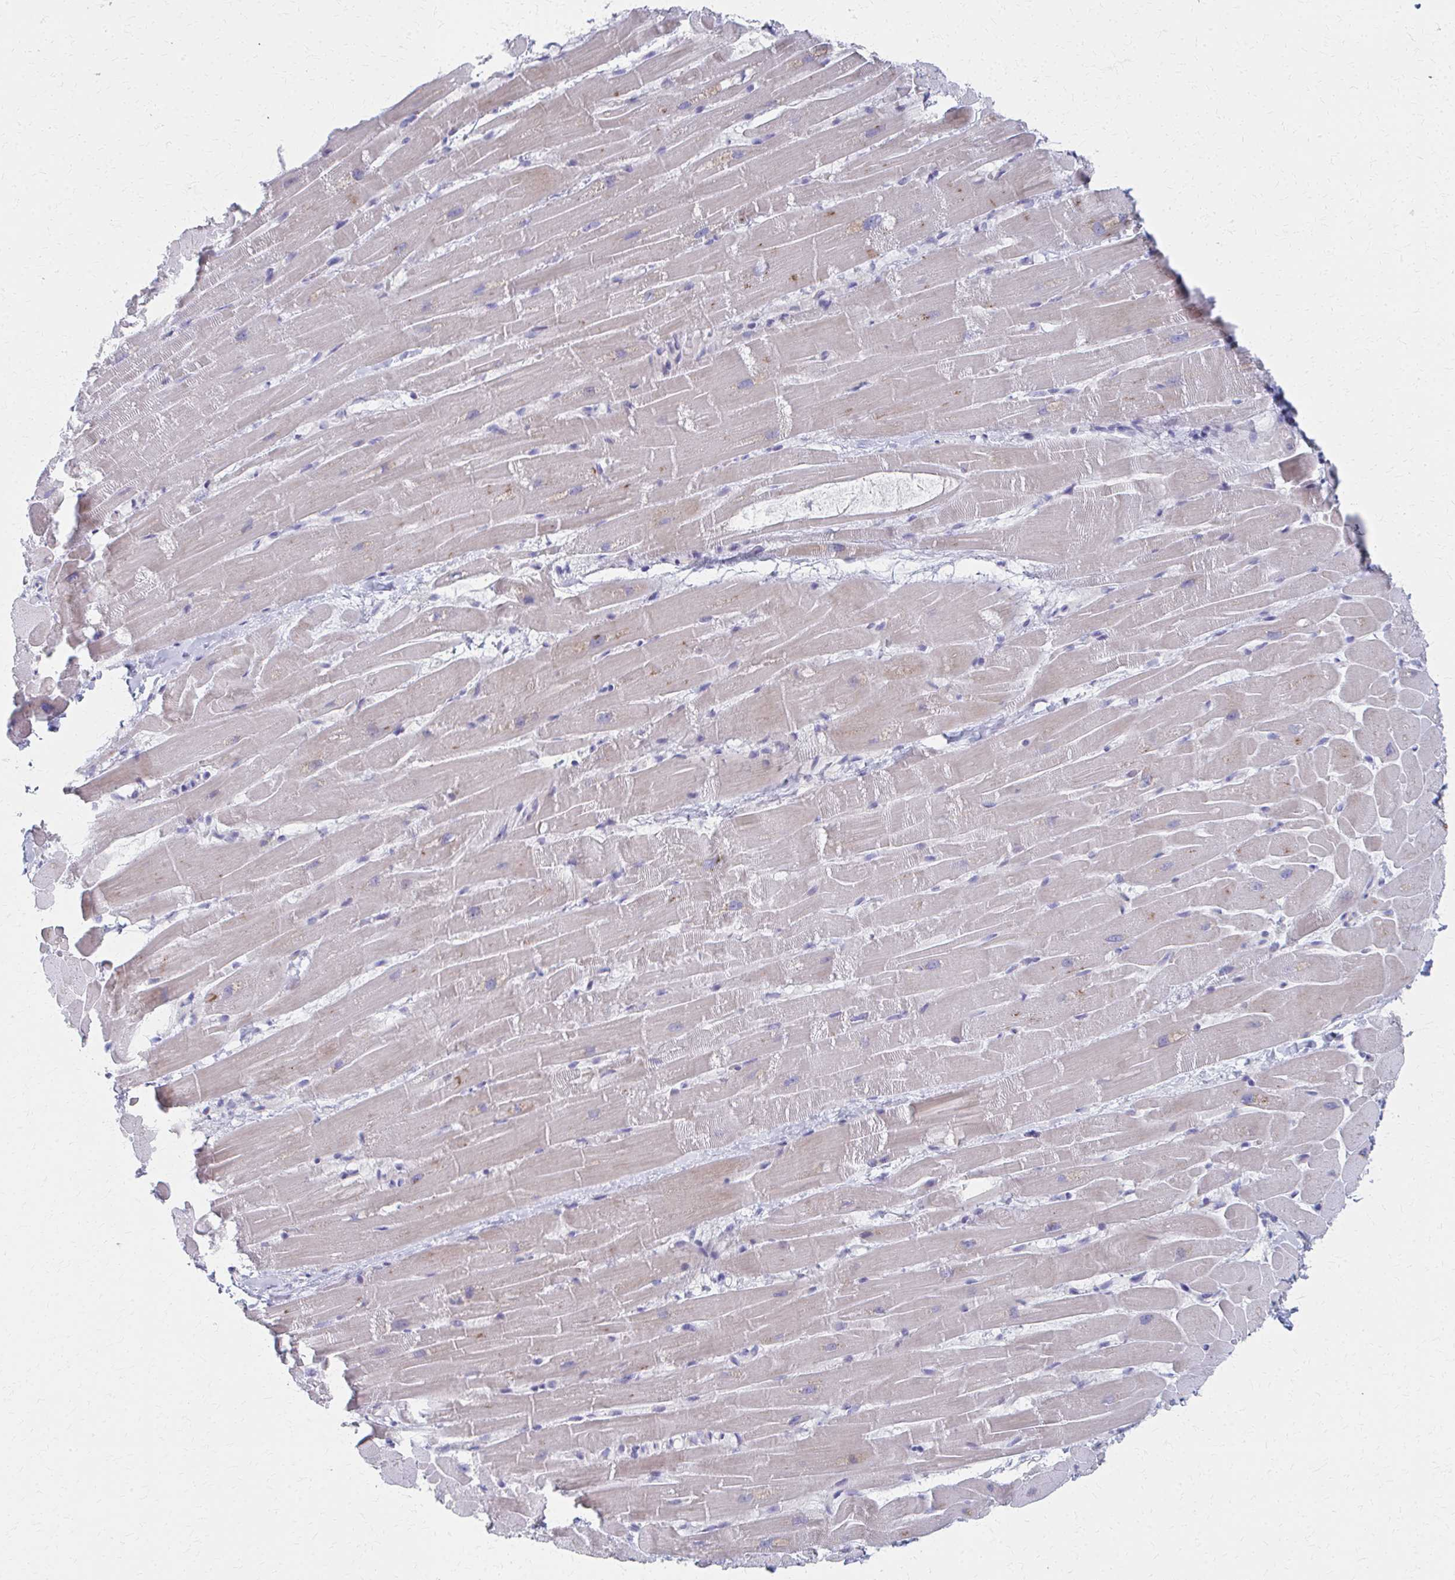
{"staining": {"intensity": "weak", "quantity": "<25%", "location": "cytoplasmic/membranous"}, "tissue": "heart muscle", "cell_type": "Cardiomyocytes", "image_type": "normal", "snomed": [{"axis": "morphology", "description": "Normal tissue, NOS"}, {"axis": "topography", "description": "Heart"}], "caption": "Immunohistochemistry photomicrograph of unremarkable heart muscle stained for a protein (brown), which reveals no expression in cardiomyocytes.", "gene": "MS4A2", "patient": {"sex": "male", "age": 37}}